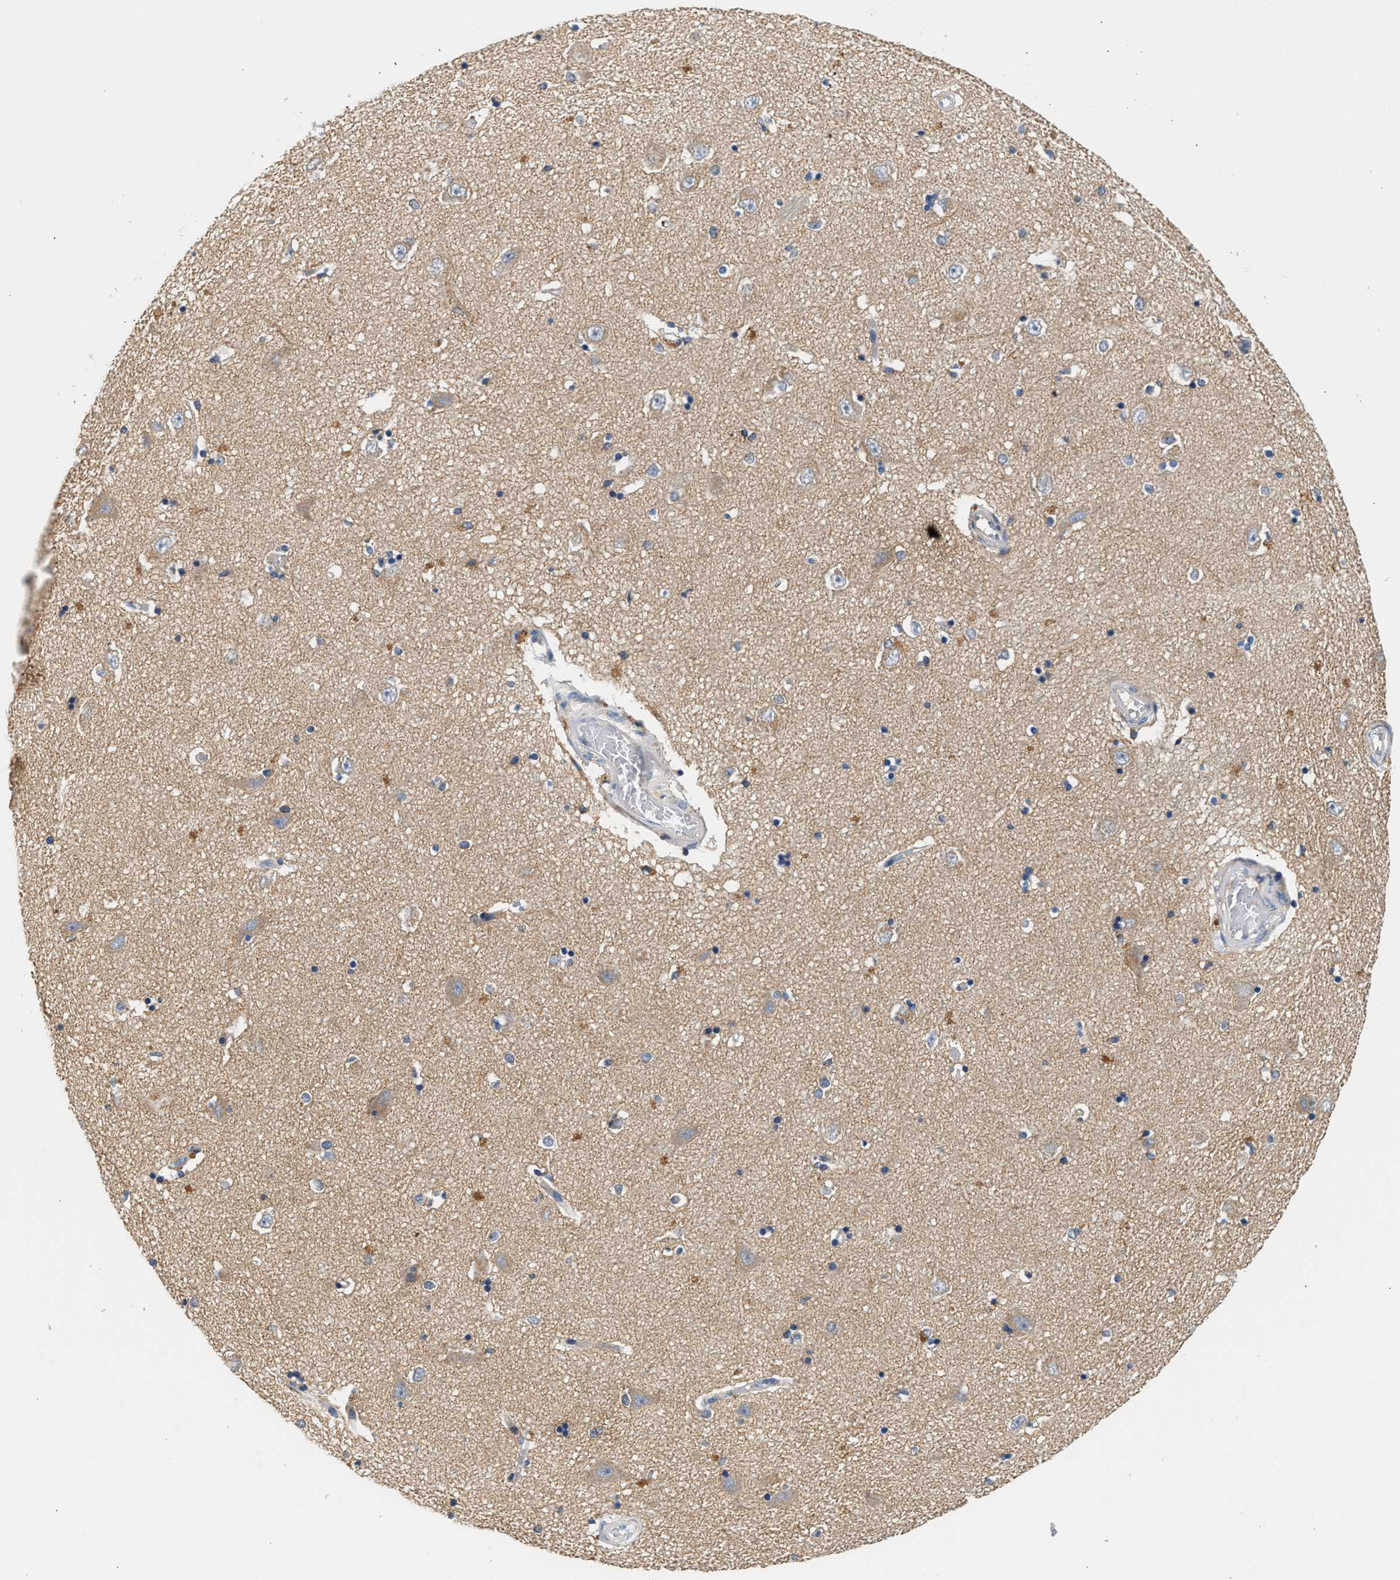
{"staining": {"intensity": "weak", "quantity": "<25%", "location": "cytoplasmic/membranous"}, "tissue": "hippocampus", "cell_type": "Glial cells", "image_type": "normal", "snomed": [{"axis": "morphology", "description": "Normal tissue, NOS"}, {"axis": "topography", "description": "Hippocampus"}], "caption": "DAB immunohistochemical staining of normal human hippocampus demonstrates no significant positivity in glial cells. (DAB IHC, high magnification).", "gene": "RAB31", "patient": {"sex": "male", "age": 45}}